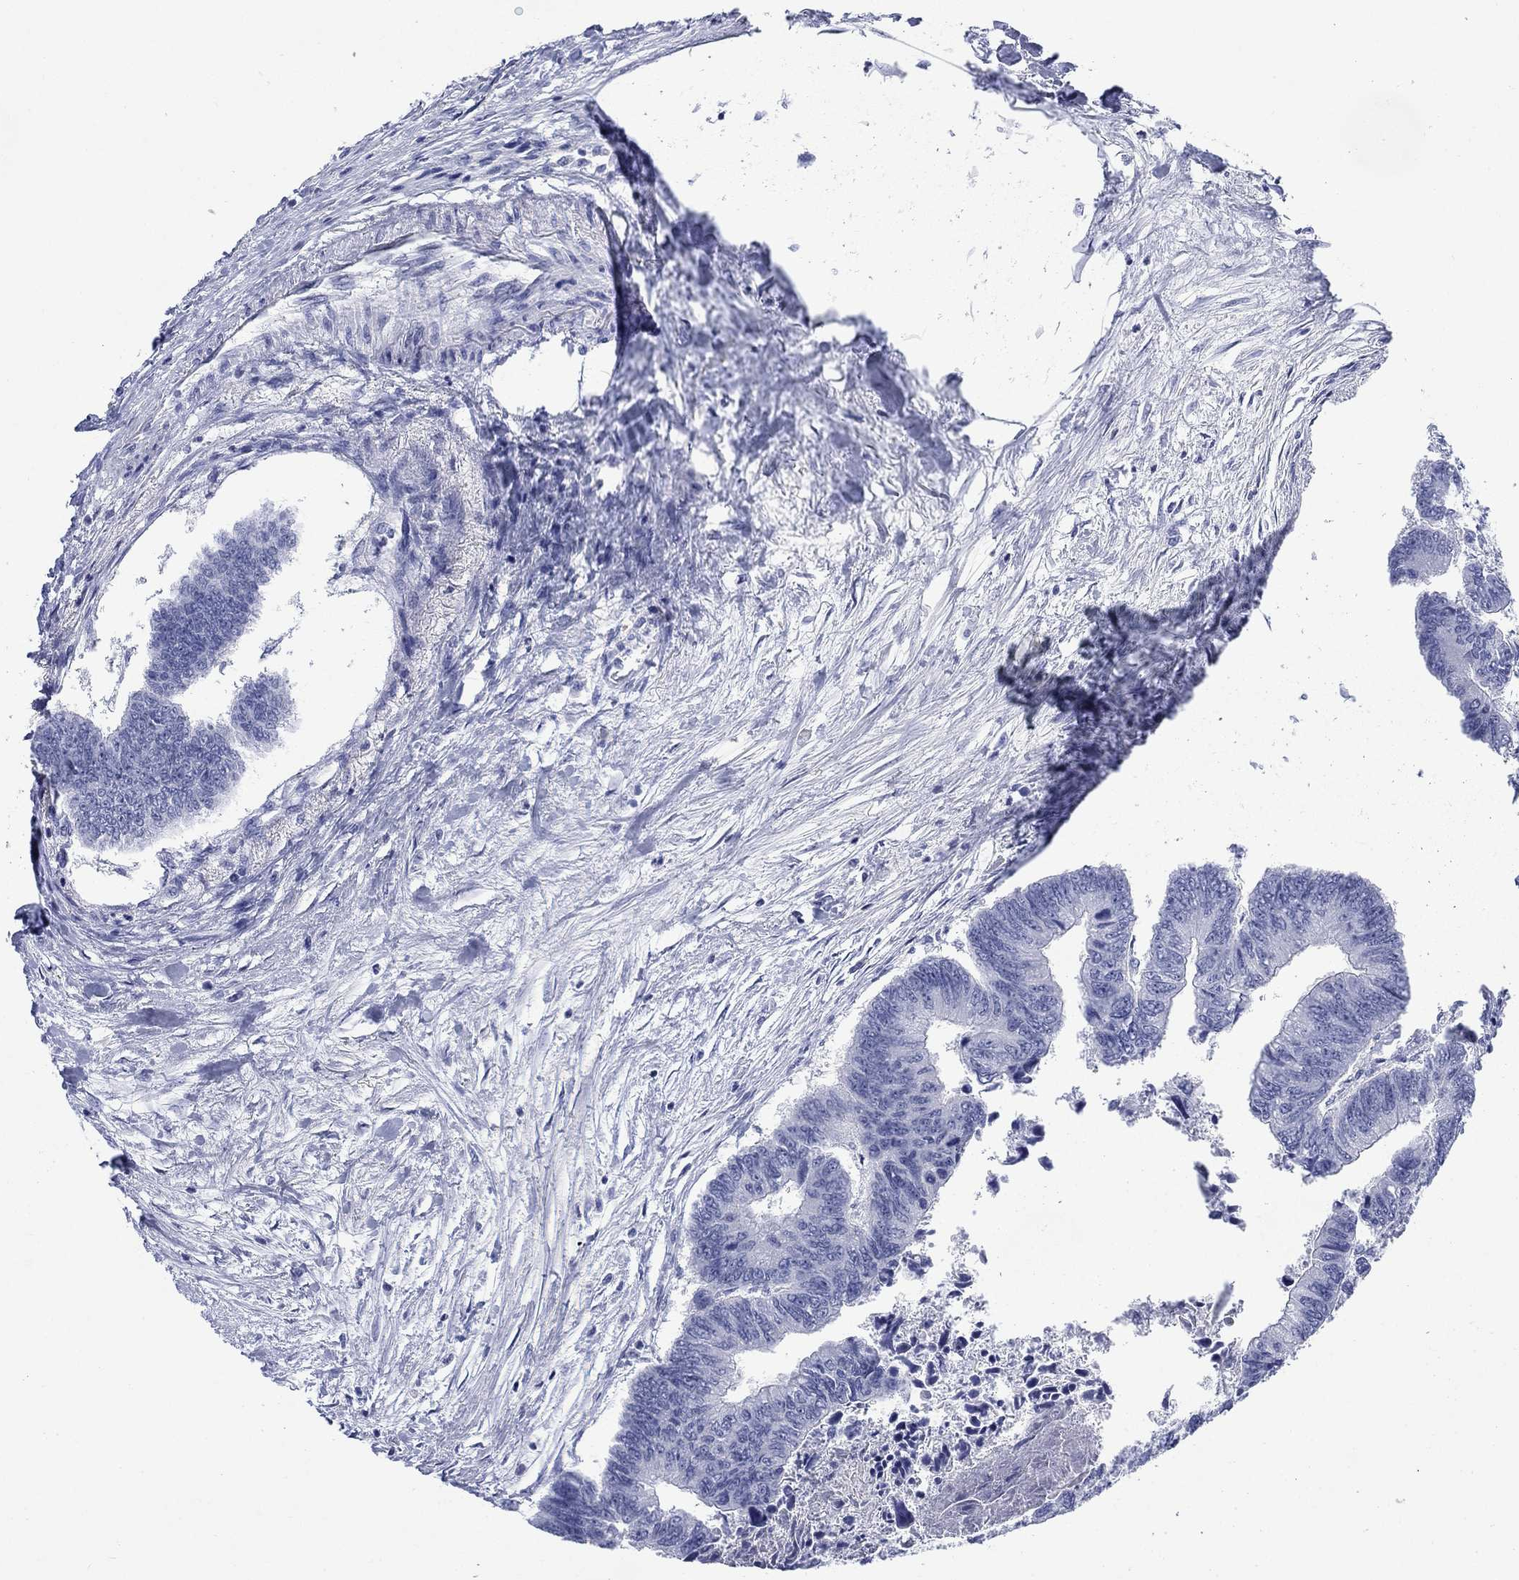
{"staining": {"intensity": "negative", "quantity": "none", "location": "none"}, "tissue": "colorectal cancer", "cell_type": "Tumor cells", "image_type": "cancer", "snomed": [{"axis": "morphology", "description": "Adenocarcinoma, NOS"}, {"axis": "topography", "description": "Colon"}], "caption": "Tumor cells show no significant protein staining in adenocarcinoma (colorectal).", "gene": "IGF2BP3", "patient": {"sex": "female", "age": 65}}